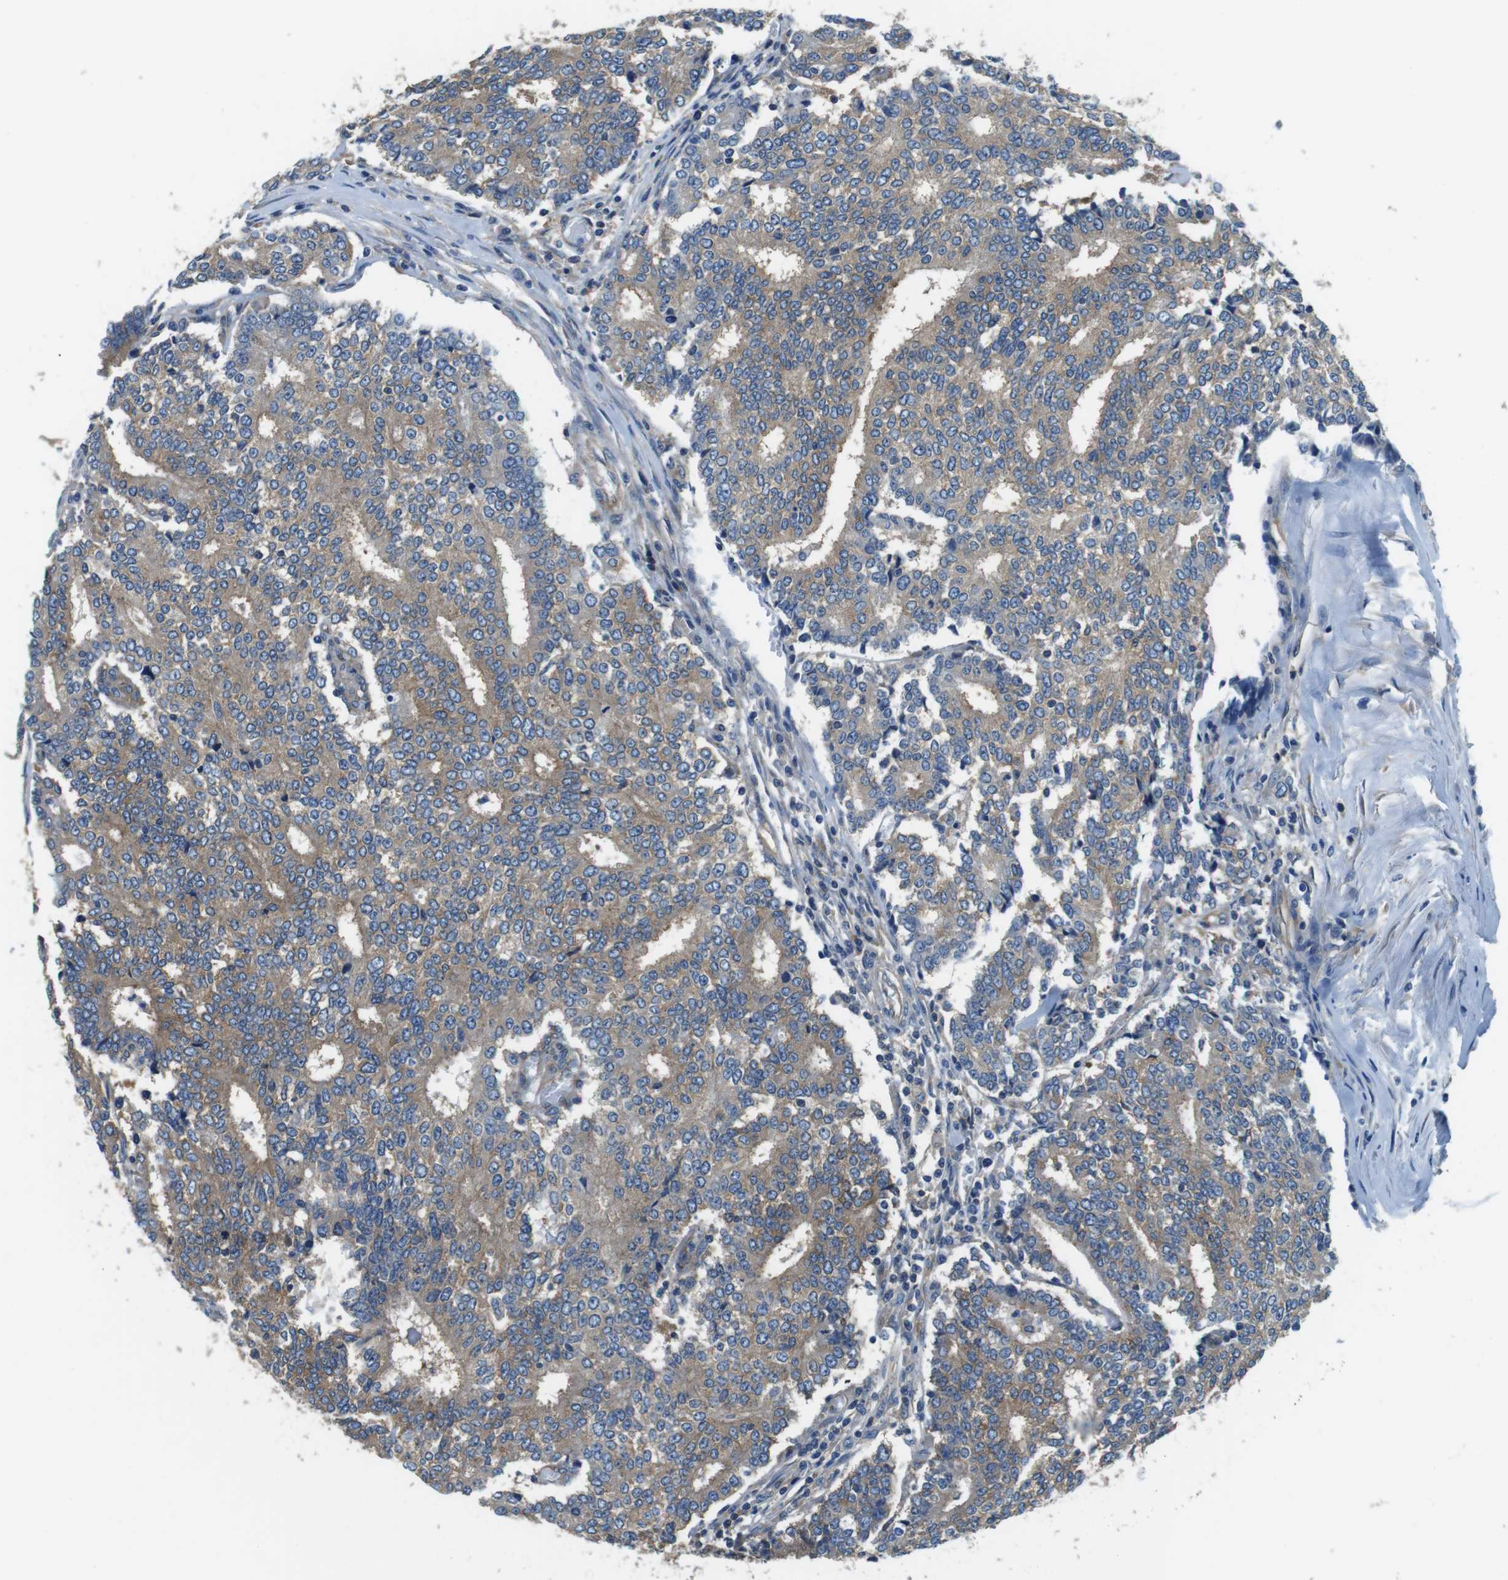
{"staining": {"intensity": "moderate", "quantity": ">75%", "location": "cytoplasmic/membranous"}, "tissue": "prostate cancer", "cell_type": "Tumor cells", "image_type": "cancer", "snomed": [{"axis": "morphology", "description": "Normal tissue, NOS"}, {"axis": "morphology", "description": "Adenocarcinoma, High grade"}, {"axis": "topography", "description": "Prostate"}, {"axis": "topography", "description": "Seminal veicle"}], "caption": "Adenocarcinoma (high-grade) (prostate) stained for a protein reveals moderate cytoplasmic/membranous positivity in tumor cells.", "gene": "DENND4C", "patient": {"sex": "male", "age": 55}}